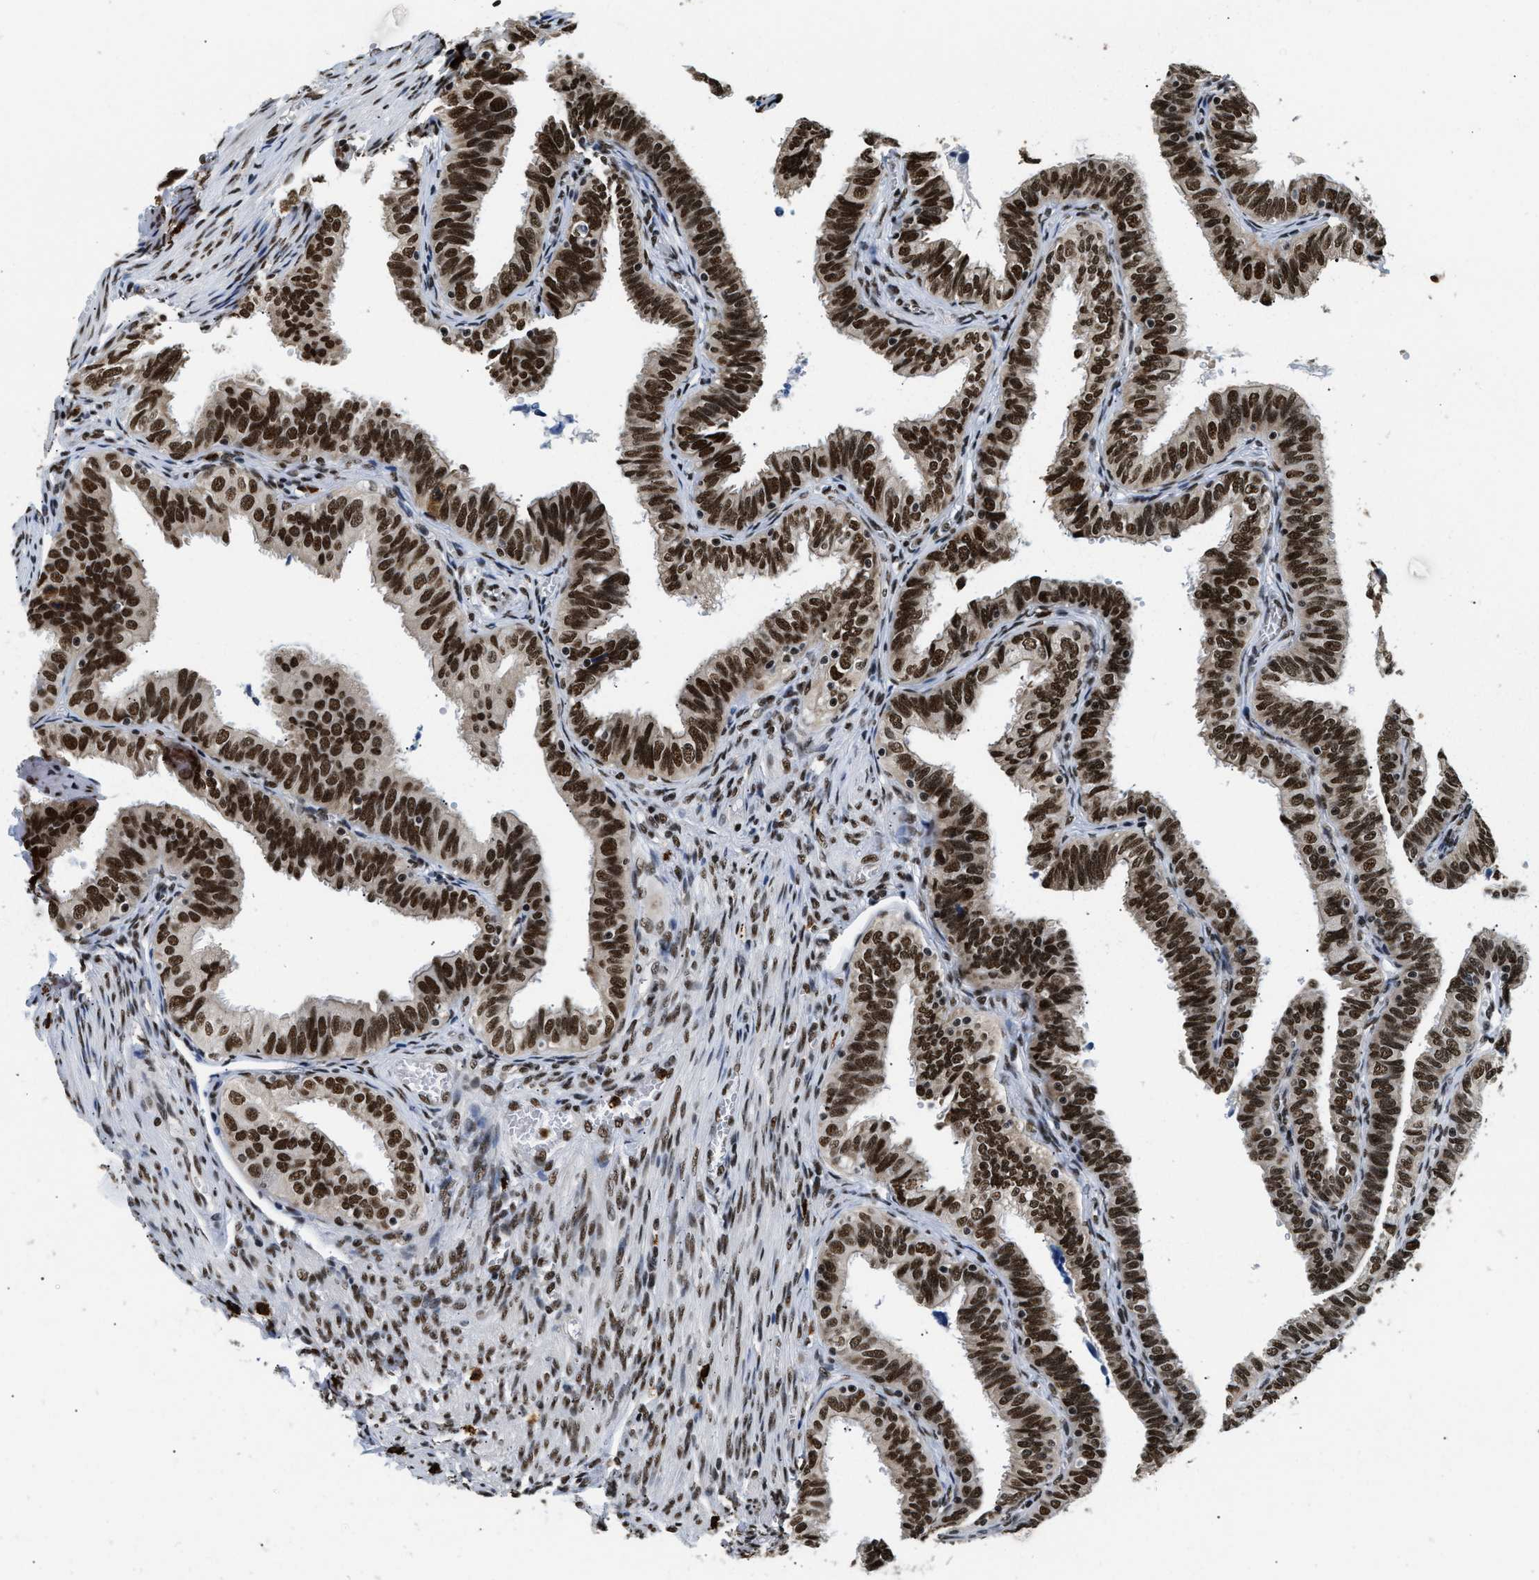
{"staining": {"intensity": "strong", "quantity": ">75%", "location": "nuclear"}, "tissue": "fallopian tube", "cell_type": "Glandular cells", "image_type": "normal", "snomed": [{"axis": "morphology", "description": "Normal tissue, NOS"}, {"axis": "topography", "description": "Fallopian tube"}], "caption": "A high-resolution histopathology image shows IHC staining of normal fallopian tube, which exhibits strong nuclear positivity in approximately >75% of glandular cells. The protein is shown in brown color, while the nuclei are stained blue.", "gene": "CCNDBP1", "patient": {"sex": "female", "age": 46}}